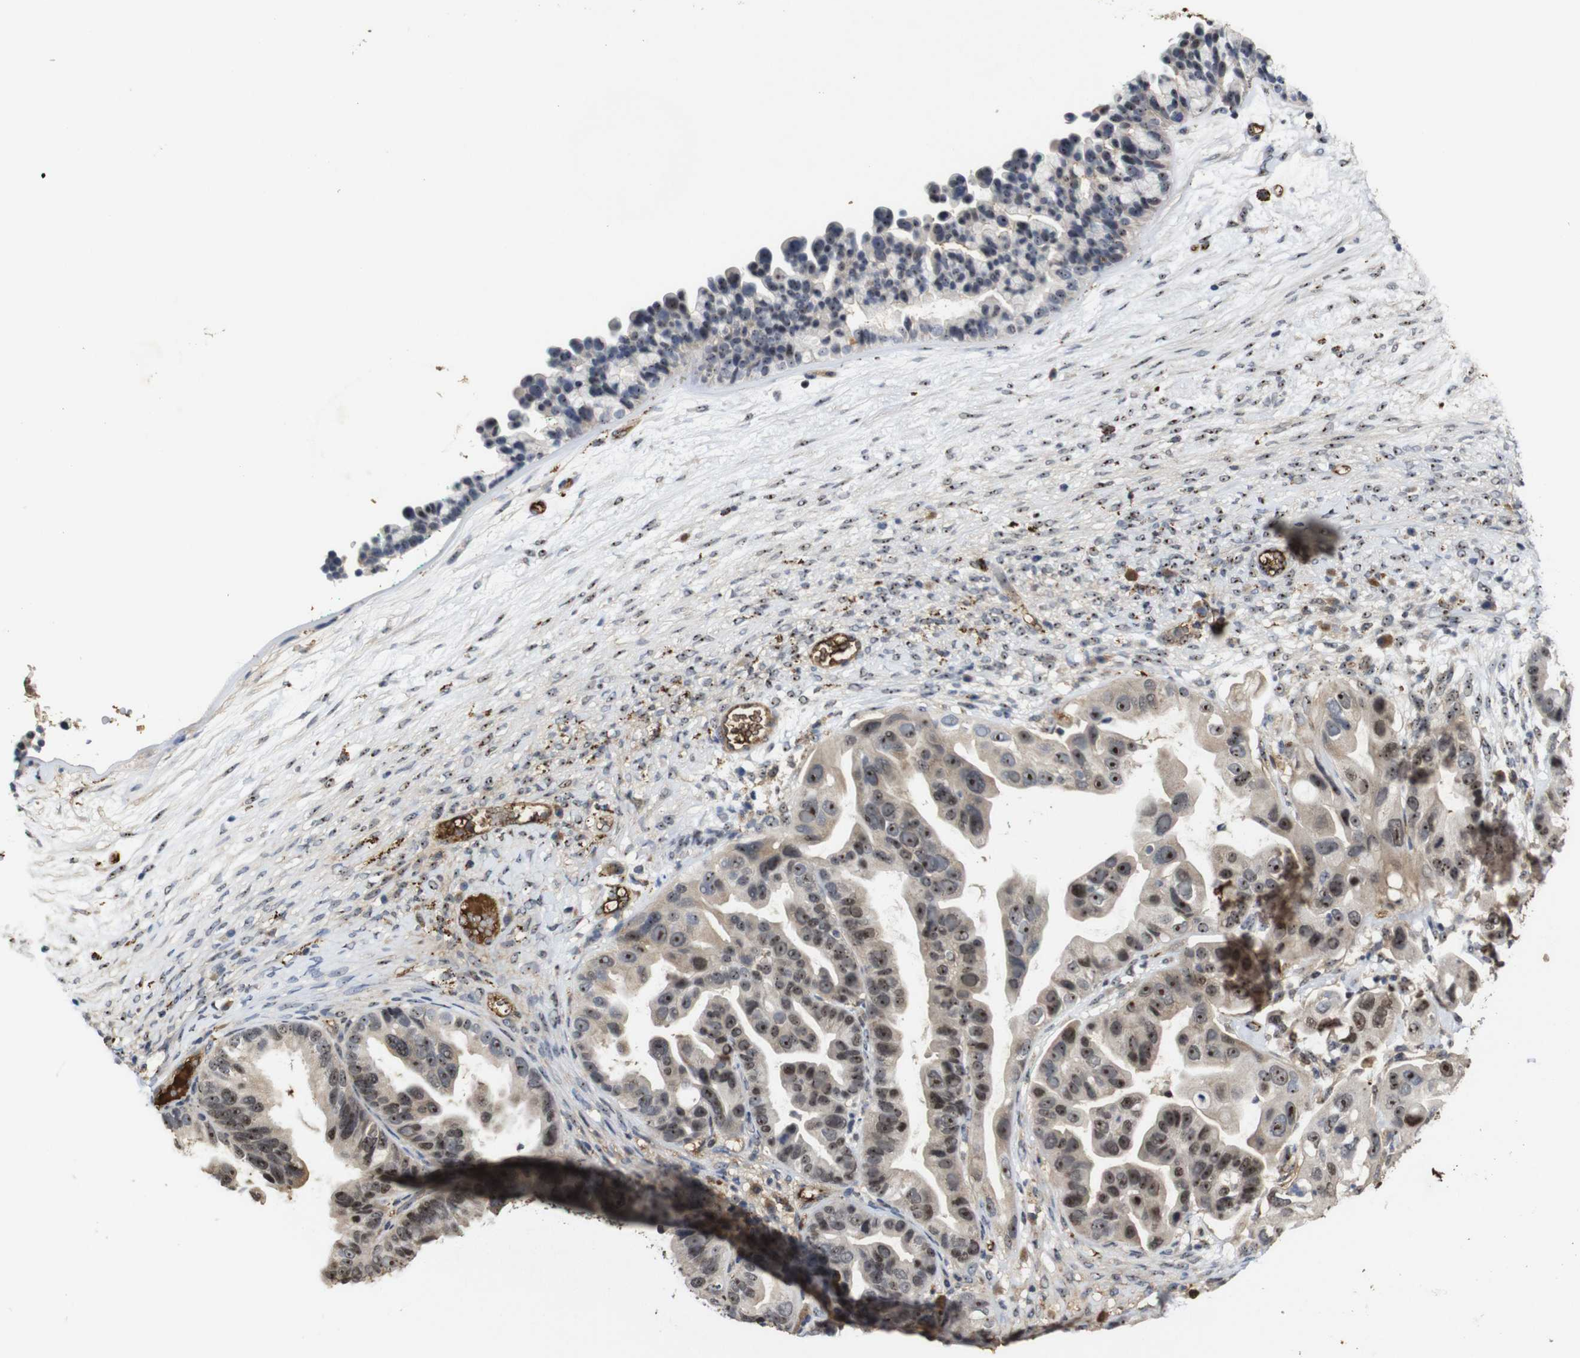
{"staining": {"intensity": "strong", "quantity": ">75%", "location": "cytoplasmic/membranous,nuclear"}, "tissue": "ovarian cancer", "cell_type": "Tumor cells", "image_type": "cancer", "snomed": [{"axis": "morphology", "description": "Cystadenocarcinoma, serous, NOS"}, {"axis": "topography", "description": "Ovary"}], "caption": "Strong cytoplasmic/membranous and nuclear staining for a protein is appreciated in approximately >75% of tumor cells of serous cystadenocarcinoma (ovarian) using immunohistochemistry (IHC).", "gene": "MYC", "patient": {"sex": "female", "age": 56}}